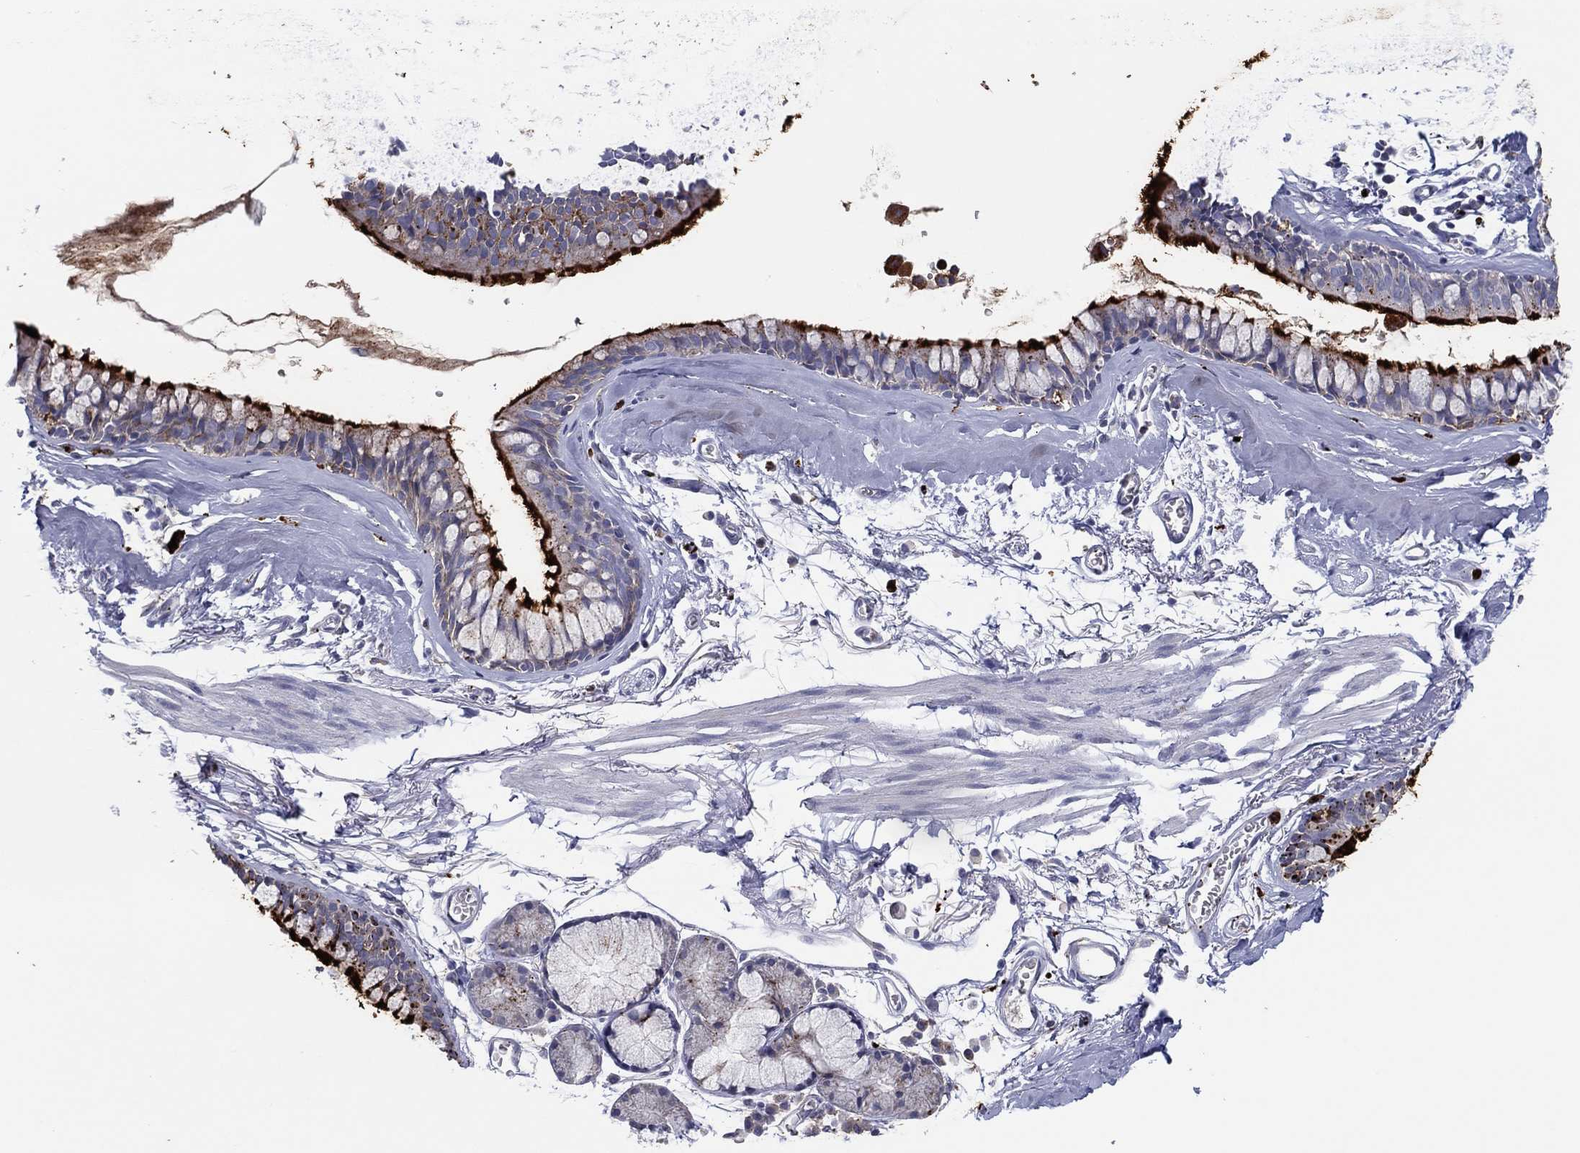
{"staining": {"intensity": "negative", "quantity": "none", "location": "none"}, "tissue": "soft tissue", "cell_type": "Fibroblasts", "image_type": "normal", "snomed": [{"axis": "morphology", "description": "Normal tissue, NOS"}, {"axis": "topography", "description": "Cartilage tissue"}, {"axis": "topography", "description": "Bronchus"}], "caption": "The immunohistochemistry image has no significant positivity in fibroblasts of soft tissue. (DAB immunohistochemistry (IHC), high magnification).", "gene": "PLAC8", "patient": {"sex": "female", "age": 79}}